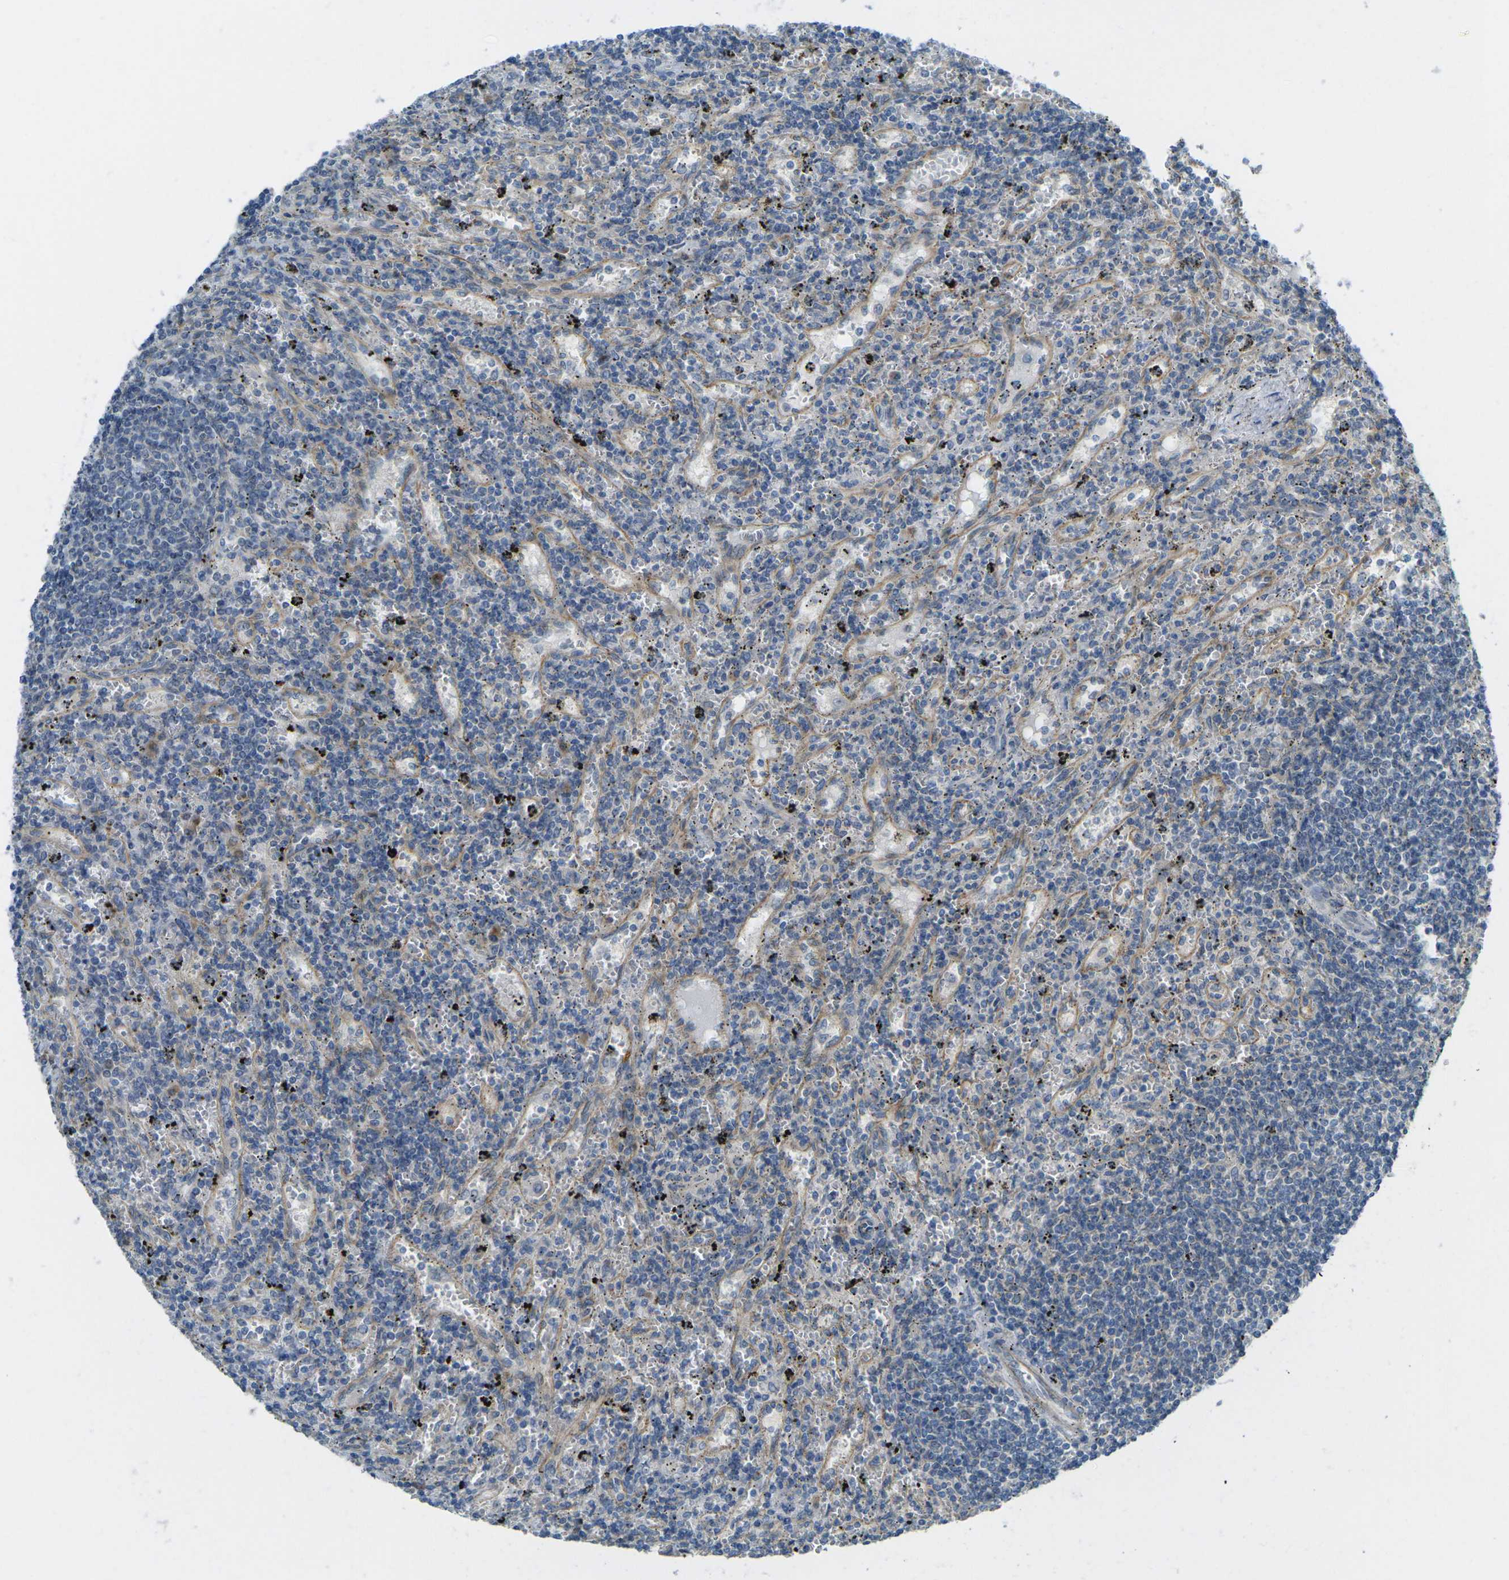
{"staining": {"intensity": "negative", "quantity": "none", "location": "none"}, "tissue": "lymphoma", "cell_type": "Tumor cells", "image_type": "cancer", "snomed": [{"axis": "morphology", "description": "Malignant lymphoma, non-Hodgkin's type, Low grade"}, {"axis": "topography", "description": "Spleen"}], "caption": "This micrograph is of lymphoma stained with IHC to label a protein in brown with the nuclei are counter-stained blue. There is no expression in tumor cells.", "gene": "RHBDD1", "patient": {"sex": "male", "age": 76}}